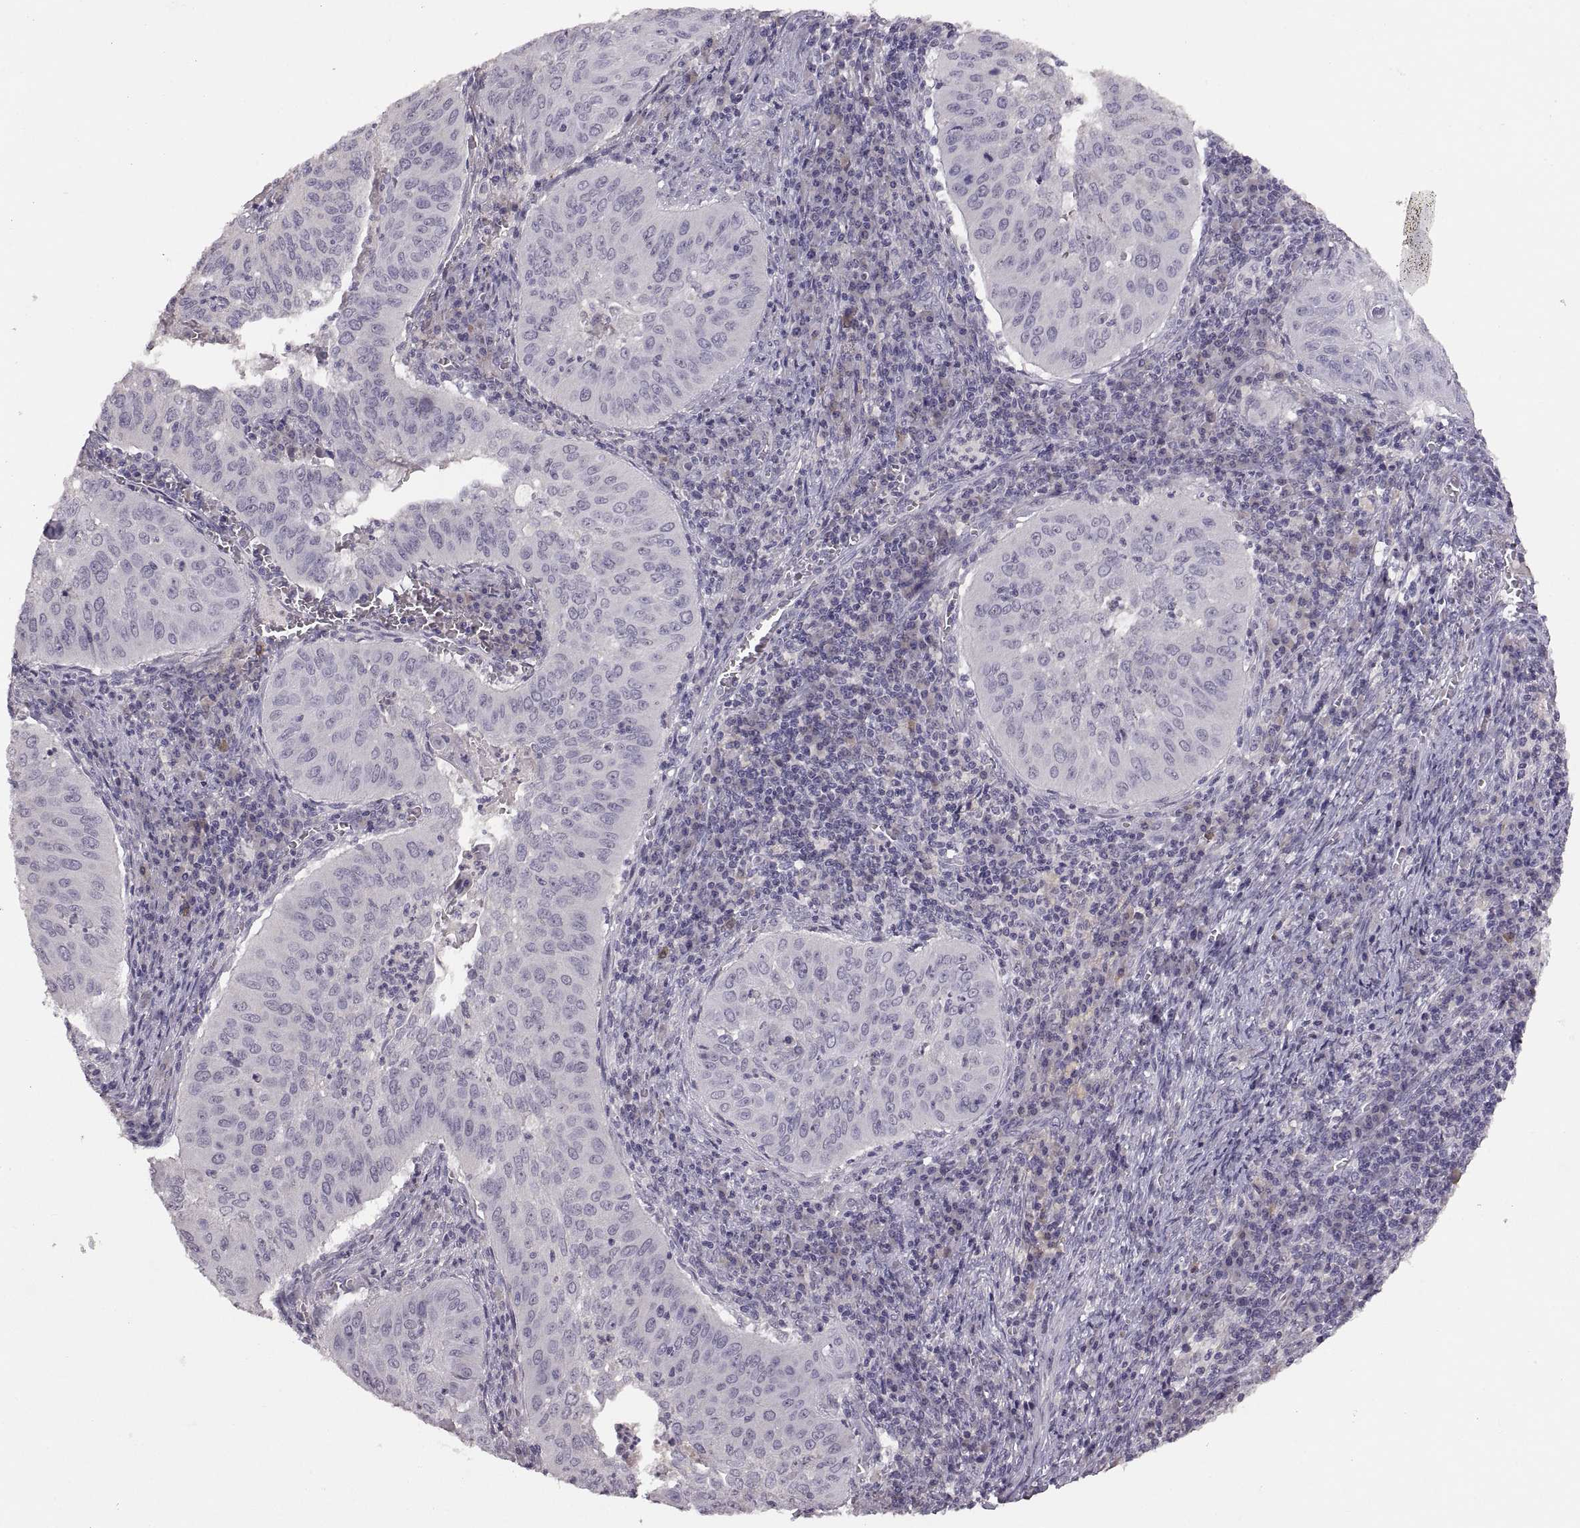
{"staining": {"intensity": "negative", "quantity": "none", "location": "none"}, "tissue": "cervical cancer", "cell_type": "Tumor cells", "image_type": "cancer", "snomed": [{"axis": "morphology", "description": "Squamous cell carcinoma, NOS"}, {"axis": "topography", "description": "Cervix"}], "caption": "Immunohistochemistry (IHC) image of cervical cancer stained for a protein (brown), which exhibits no staining in tumor cells.", "gene": "CDH2", "patient": {"sex": "female", "age": 39}}